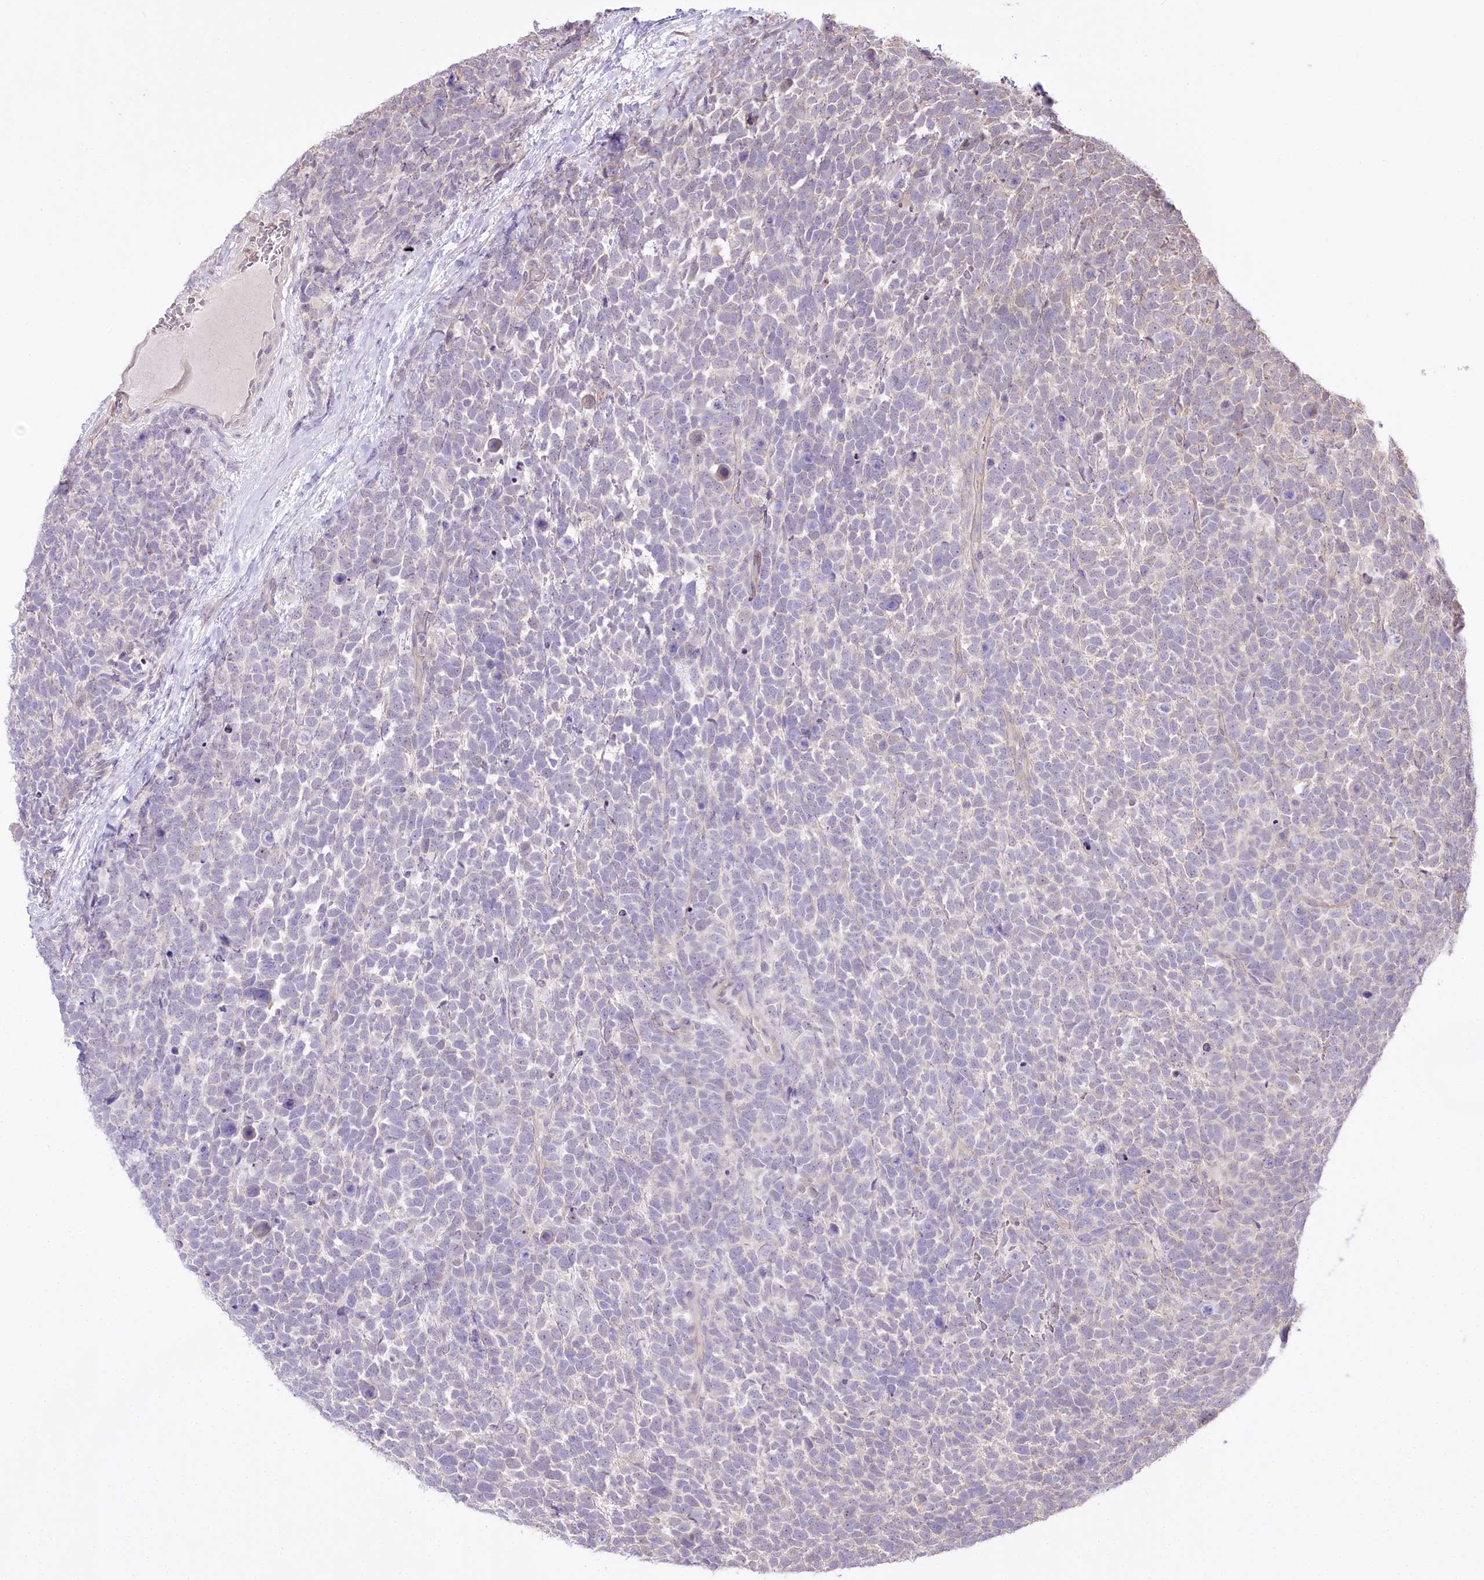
{"staining": {"intensity": "negative", "quantity": "none", "location": "none"}, "tissue": "urothelial cancer", "cell_type": "Tumor cells", "image_type": "cancer", "snomed": [{"axis": "morphology", "description": "Urothelial carcinoma, High grade"}, {"axis": "topography", "description": "Urinary bladder"}], "caption": "This is a photomicrograph of immunohistochemistry staining of urothelial carcinoma (high-grade), which shows no expression in tumor cells.", "gene": "ZNF226", "patient": {"sex": "female", "age": 82}}